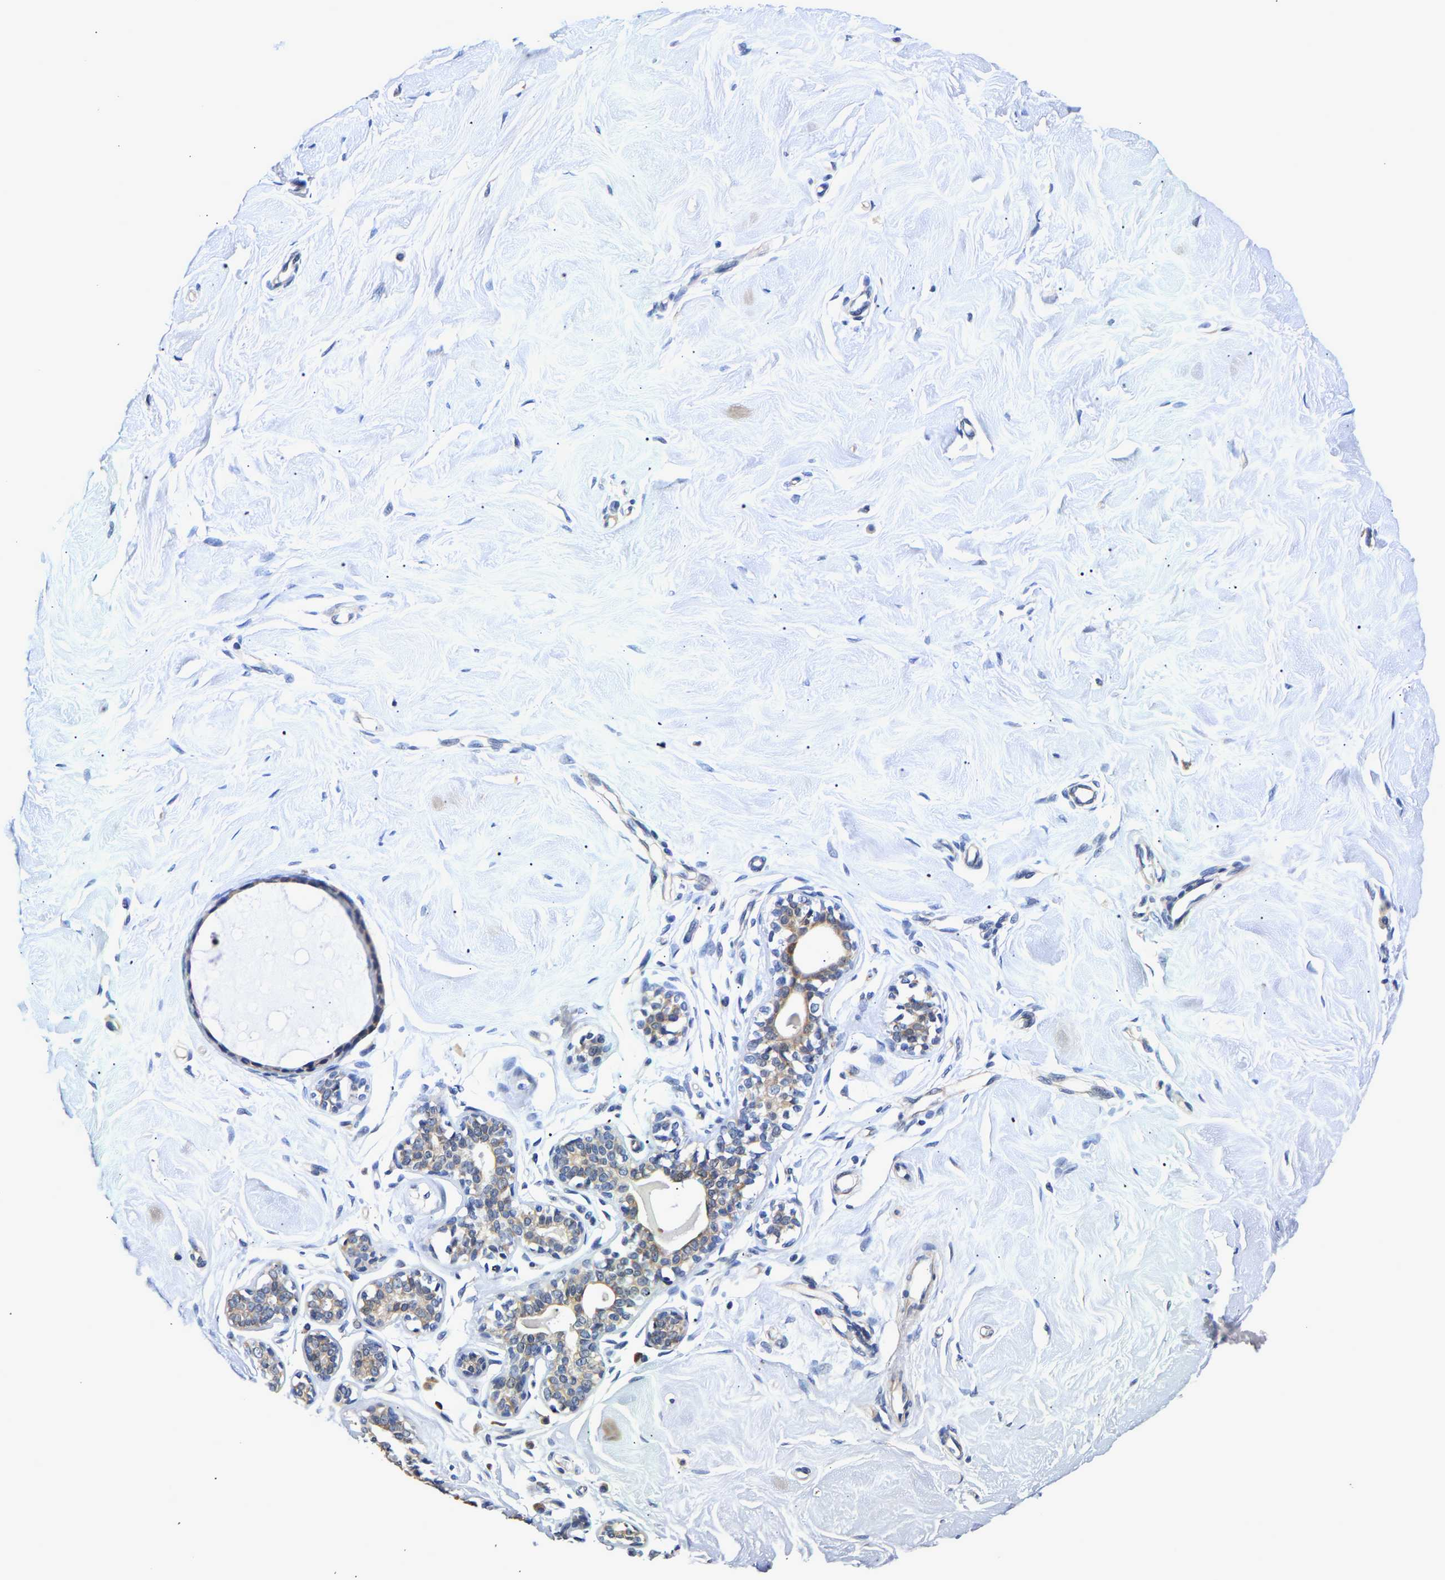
{"staining": {"intensity": "moderate", "quantity": "25%-75%", "location": "cytoplasmic/membranous"}, "tissue": "breast", "cell_type": "Glandular cells", "image_type": "normal", "snomed": [{"axis": "morphology", "description": "Normal tissue, NOS"}, {"axis": "topography", "description": "Breast"}], "caption": "The image demonstrates staining of benign breast, revealing moderate cytoplasmic/membranous protein staining (brown color) within glandular cells. Nuclei are stained in blue.", "gene": "CCDC6", "patient": {"sex": "female", "age": 23}}